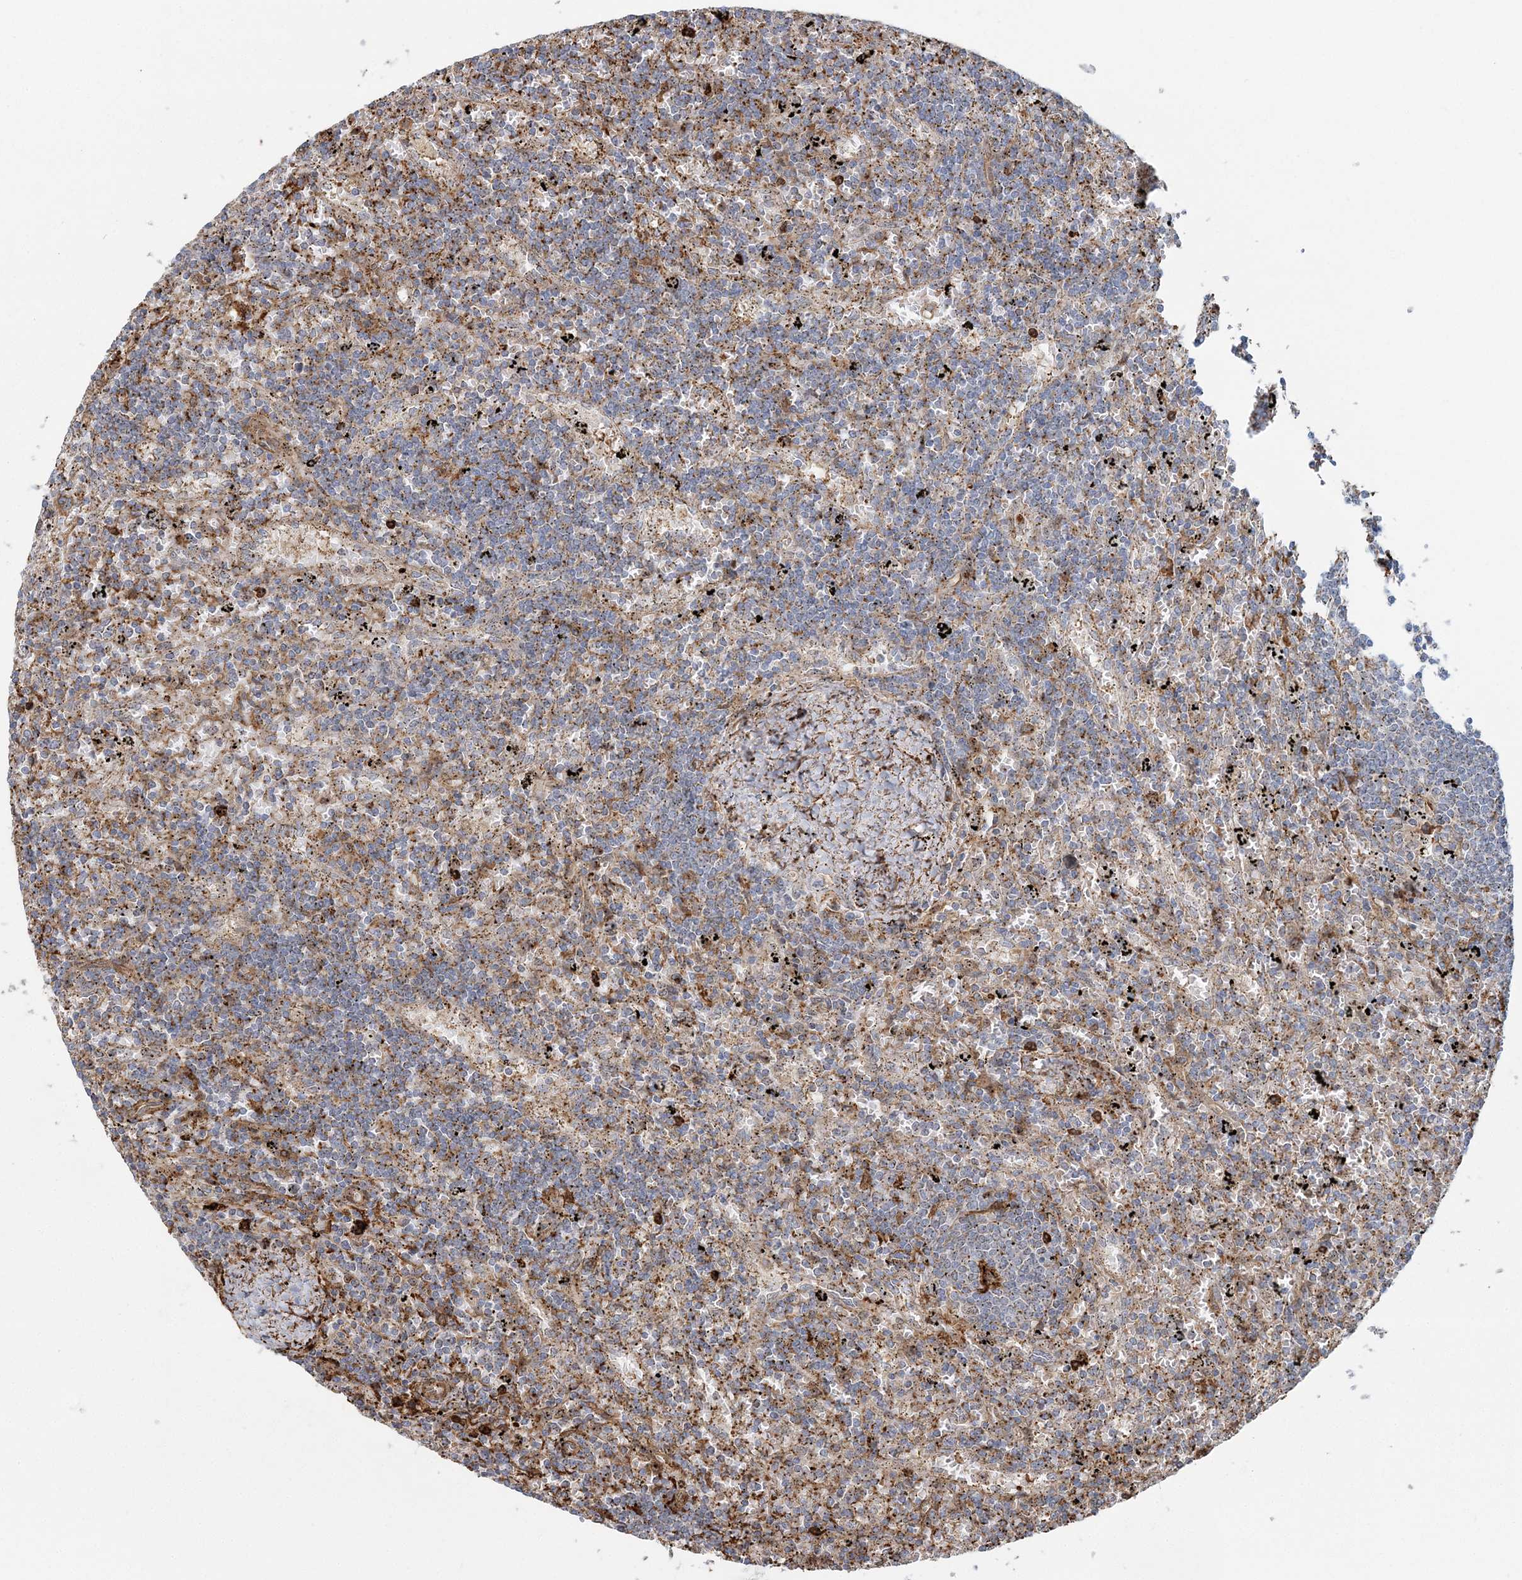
{"staining": {"intensity": "negative", "quantity": "none", "location": "none"}, "tissue": "lymphoma", "cell_type": "Tumor cells", "image_type": "cancer", "snomed": [{"axis": "morphology", "description": "Malignant lymphoma, non-Hodgkin's type, Low grade"}, {"axis": "topography", "description": "Spleen"}], "caption": "Immunohistochemistry (IHC) of human low-grade malignant lymphoma, non-Hodgkin's type reveals no expression in tumor cells.", "gene": "TRAF3IP2", "patient": {"sex": "male", "age": 76}}